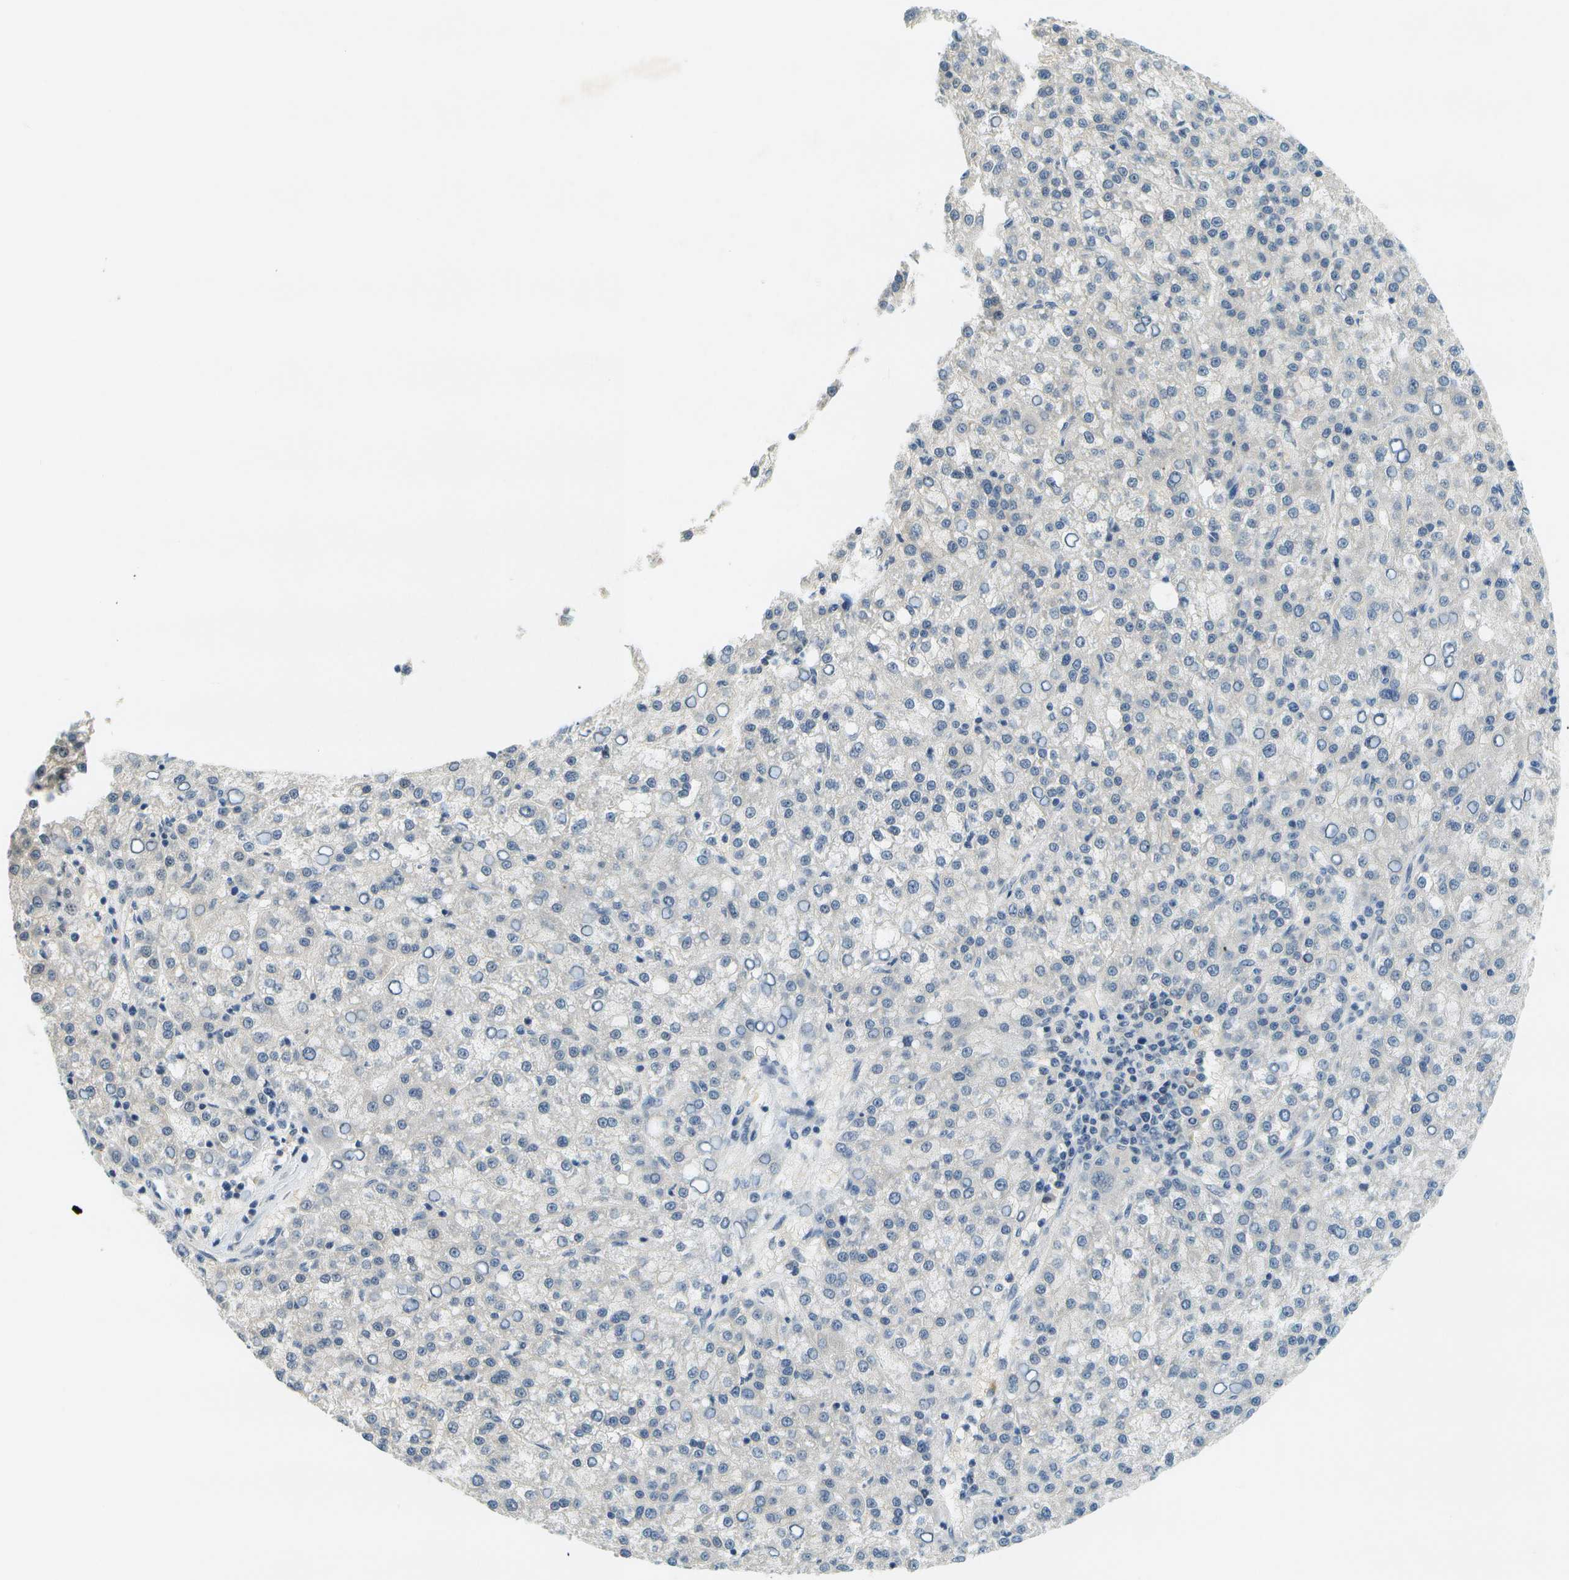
{"staining": {"intensity": "negative", "quantity": "none", "location": "none"}, "tissue": "liver cancer", "cell_type": "Tumor cells", "image_type": "cancer", "snomed": [{"axis": "morphology", "description": "Carcinoma, Hepatocellular, NOS"}, {"axis": "topography", "description": "Liver"}], "caption": "Hepatocellular carcinoma (liver) was stained to show a protein in brown. There is no significant staining in tumor cells.", "gene": "RASGRP2", "patient": {"sex": "female", "age": 58}}